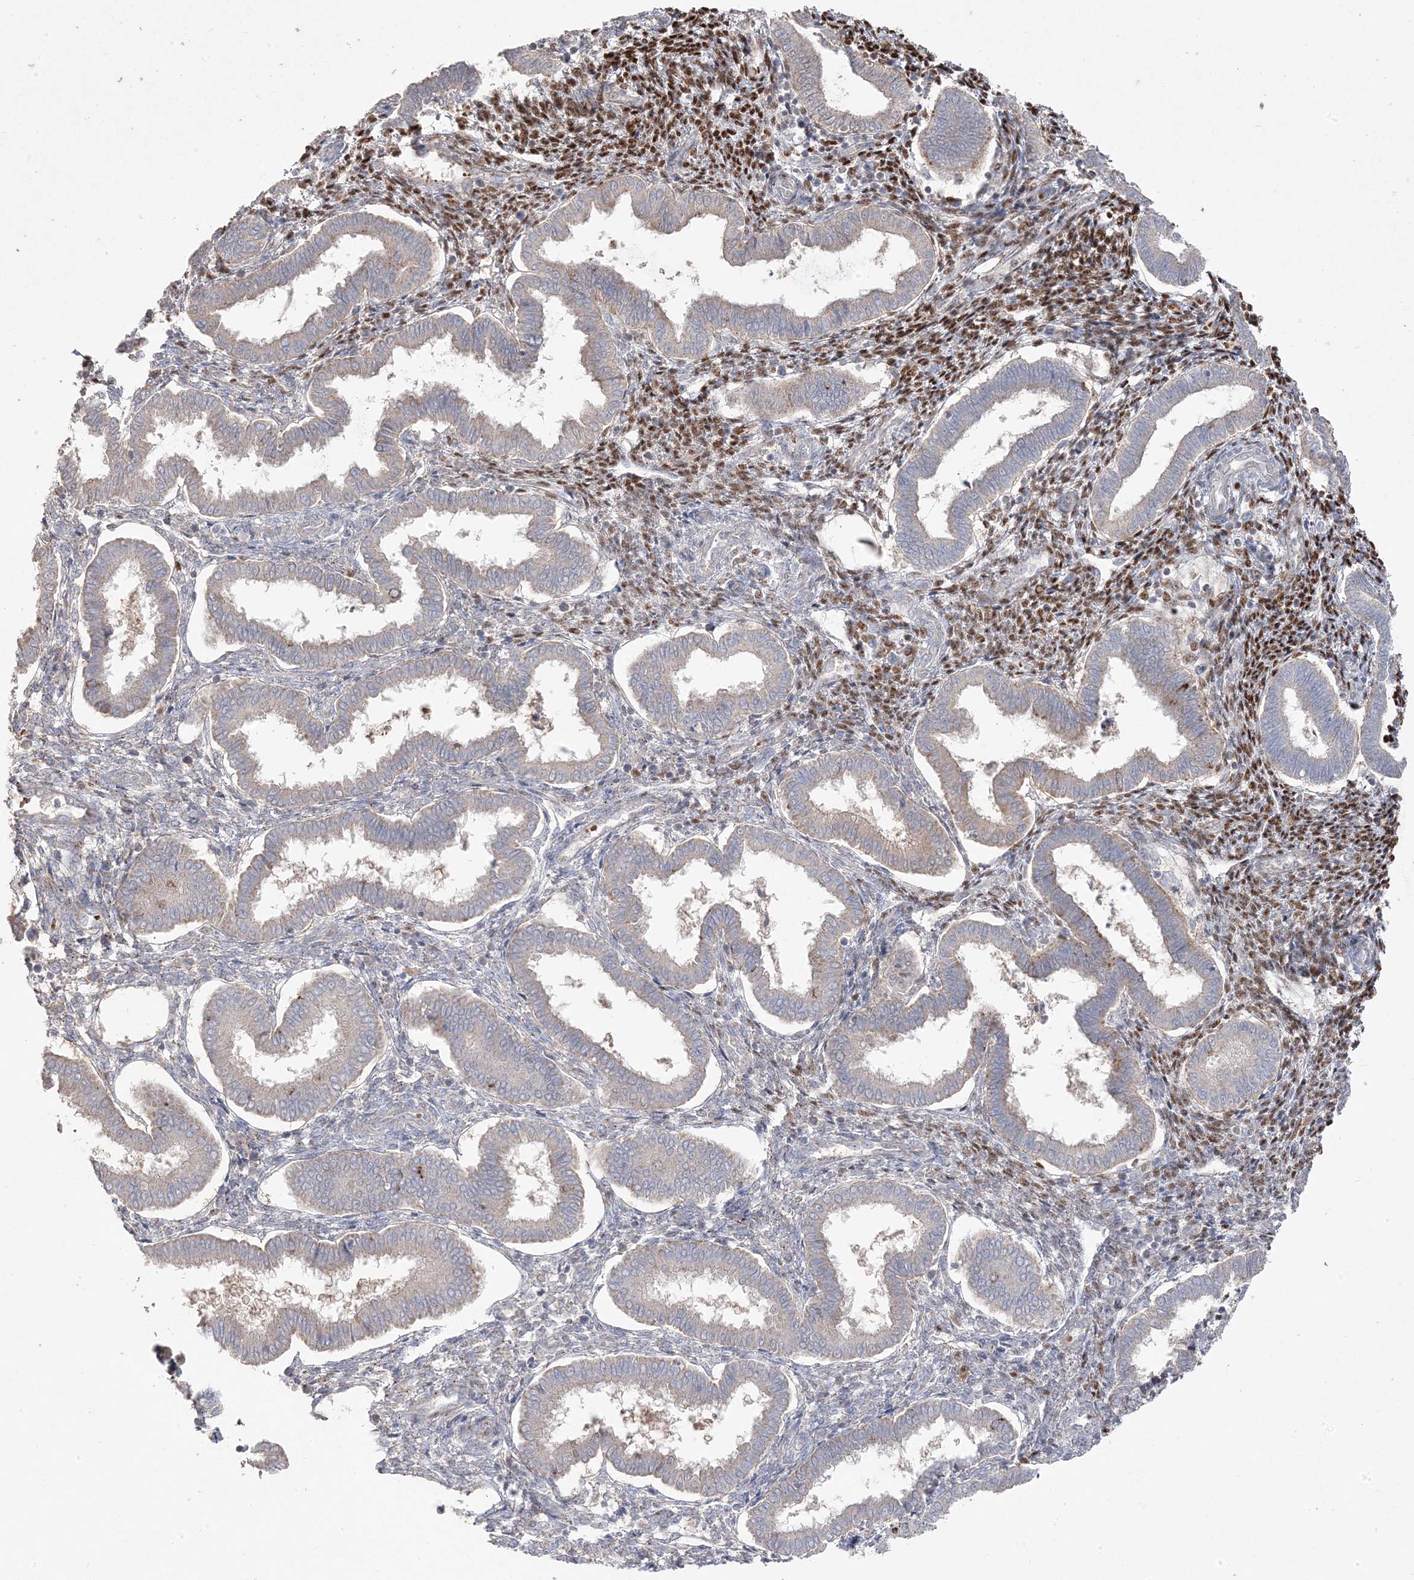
{"staining": {"intensity": "moderate", "quantity": "<25%", "location": "cytoplasmic/membranous,nuclear"}, "tissue": "endometrium", "cell_type": "Cells in endometrial stroma", "image_type": "normal", "snomed": [{"axis": "morphology", "description": "Normal tissue, NOS"}, {"axis": "topography", "description": "Endometrium"}], "caption": "Immunohistochemical staining of normal human endometrium exhibits low levels of moderate cytoplasmic/membranous,nuclear staining in about <25% of cells in endometrial stroma. The staining was performed using DAB to visualize the protein expression in brown, while the nuclei were stained in blue with hematoxylin (Magnification: 20x).", "gene": "PPOX", "patient": {"sex": "female", "age": 24}}